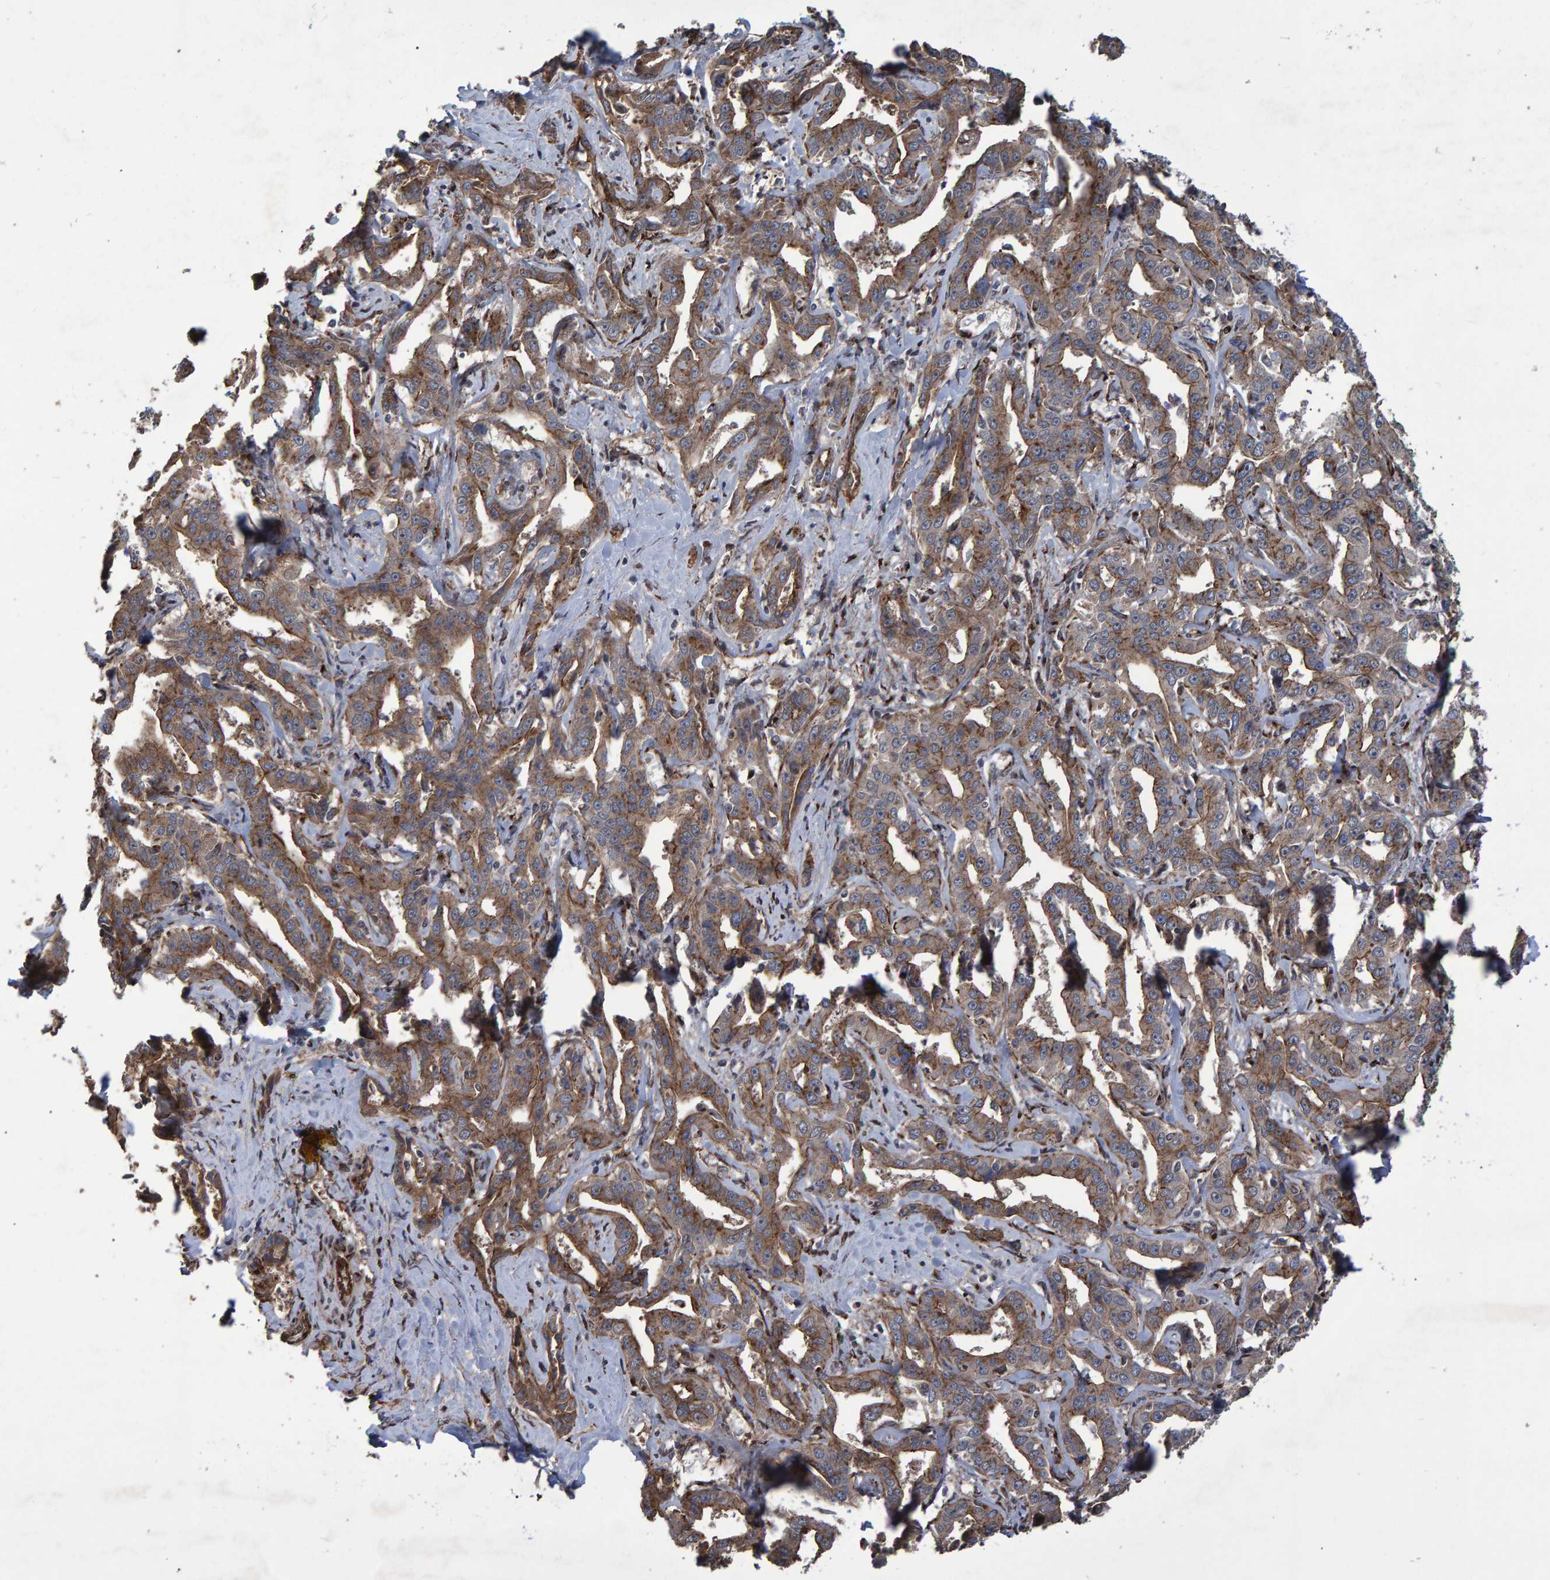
{"staining": {"intensity": "moderate", "quantity": ">75%", "location": "cytoplasmic/membranous"}, "tissue": "liver cancer", "cell_type": "Tumor cells", "image_type": "cancer", "snomed": [{"axis": "morphology", "description": "Cholangiocarcinoma"}, {"axis": "topography", "description": "Liver"}], "caption": "This photomicrograph demonstrates immunohistochemistry staining of liver cholangiocarcinoma, with medium moderate cytoplasmic/membranous expression in about >75% of tumor cells.", "gene": "TRIM68", "patient": {"sex": "male", "age": 59}}